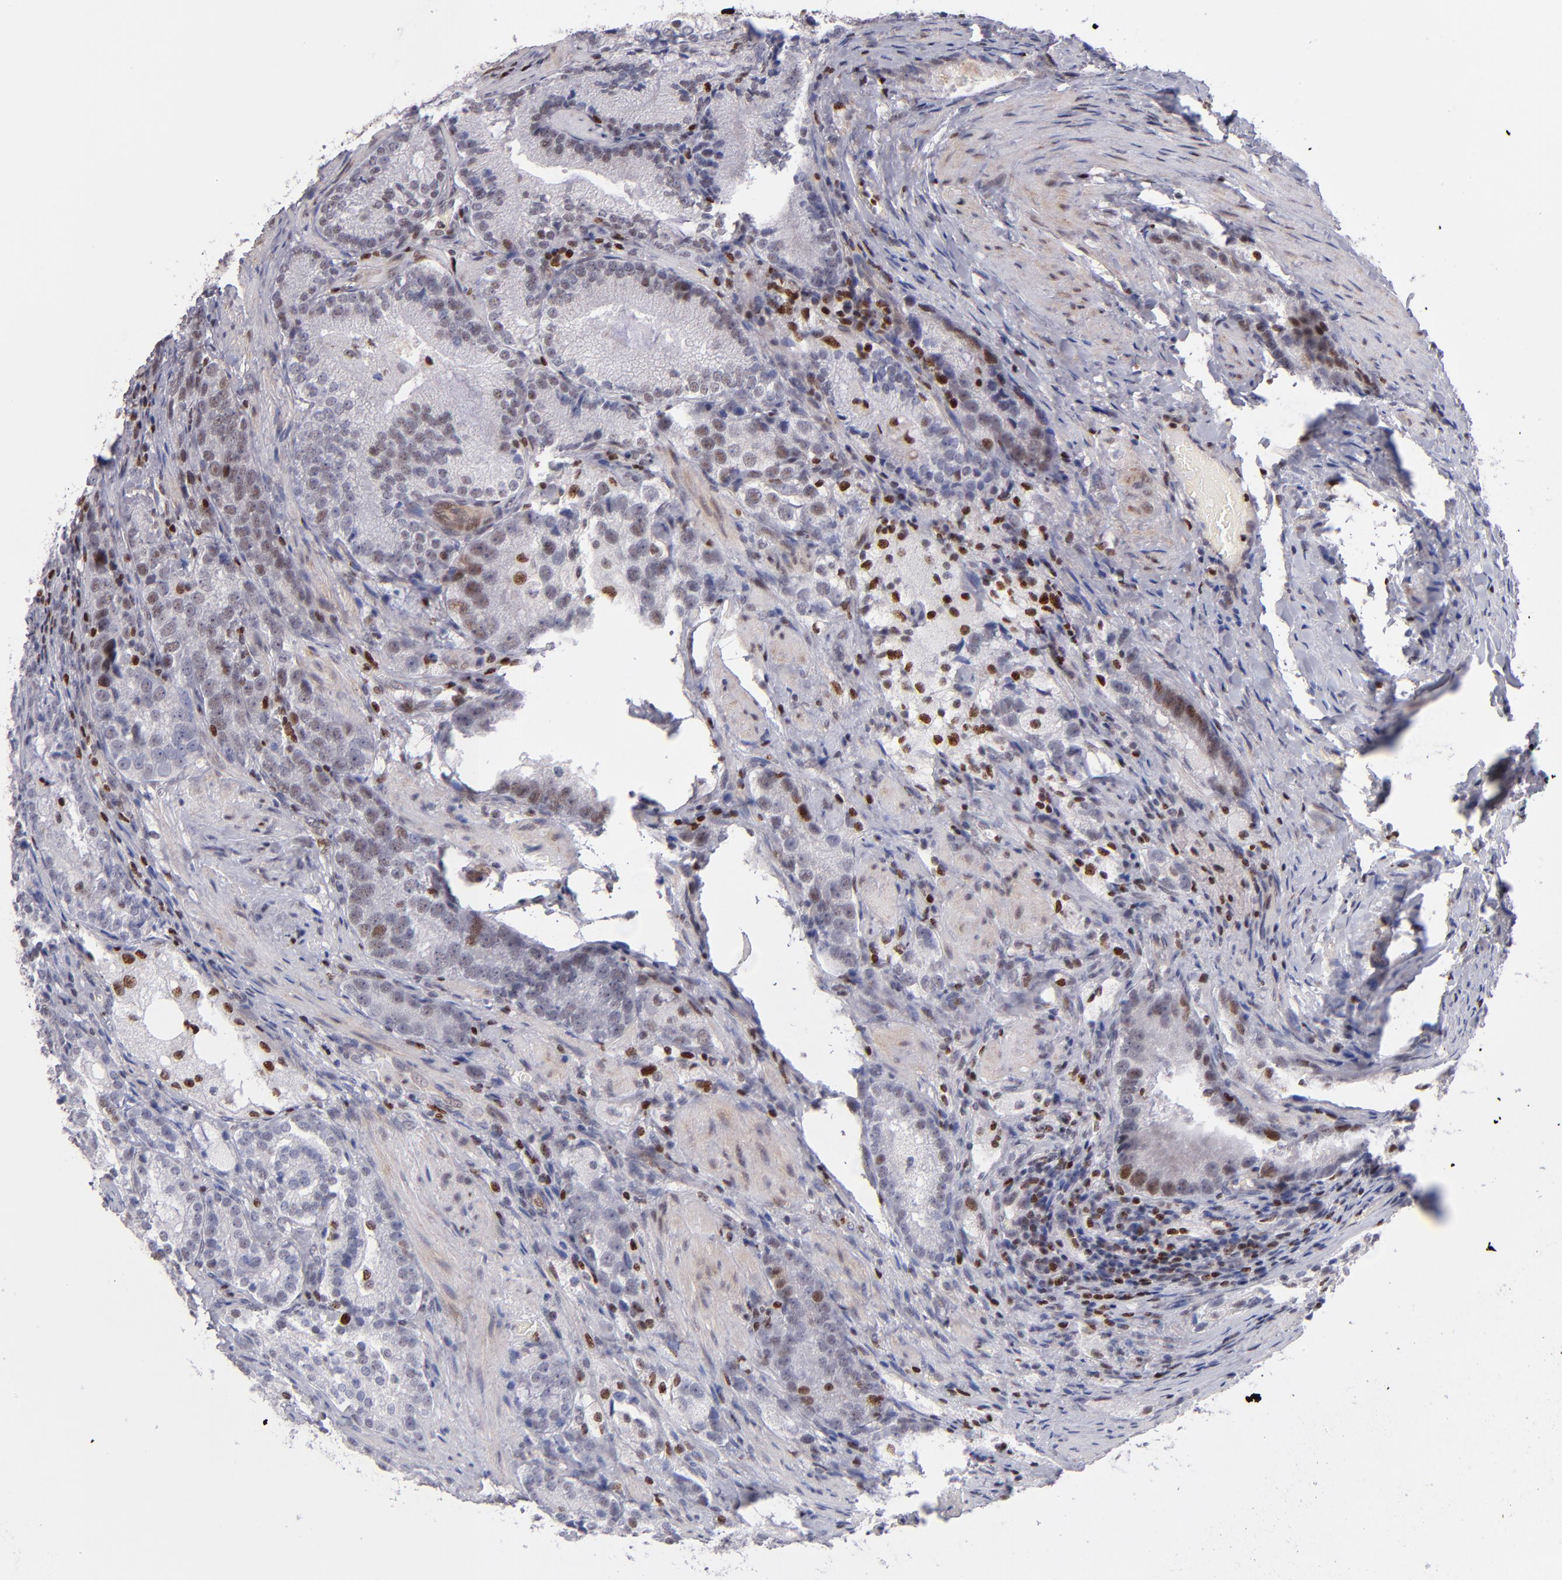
{"staining": {"intensity": "moderate", "quantity": "25%-75%", "location": "nuclear"}, "tissue": "prostate cancer", "cell_type": "Tumor cells", "image_type": "cancer", "snomed": [{"axis": "morphology", "description": "Adenocarcinoma, High grade"}, {"axis": "topography", "description": "Prostate"}], "caption": "A histopathology image of prostate cancer stained for a protein exhibits moderate nuclear brown staining in tumor cells. Immunohistochemistry (ihc) stains the protein in brown and the nuclei are stained blue.", "gene": "POLA1", "patient": {"sex": "male", "age": 63}}